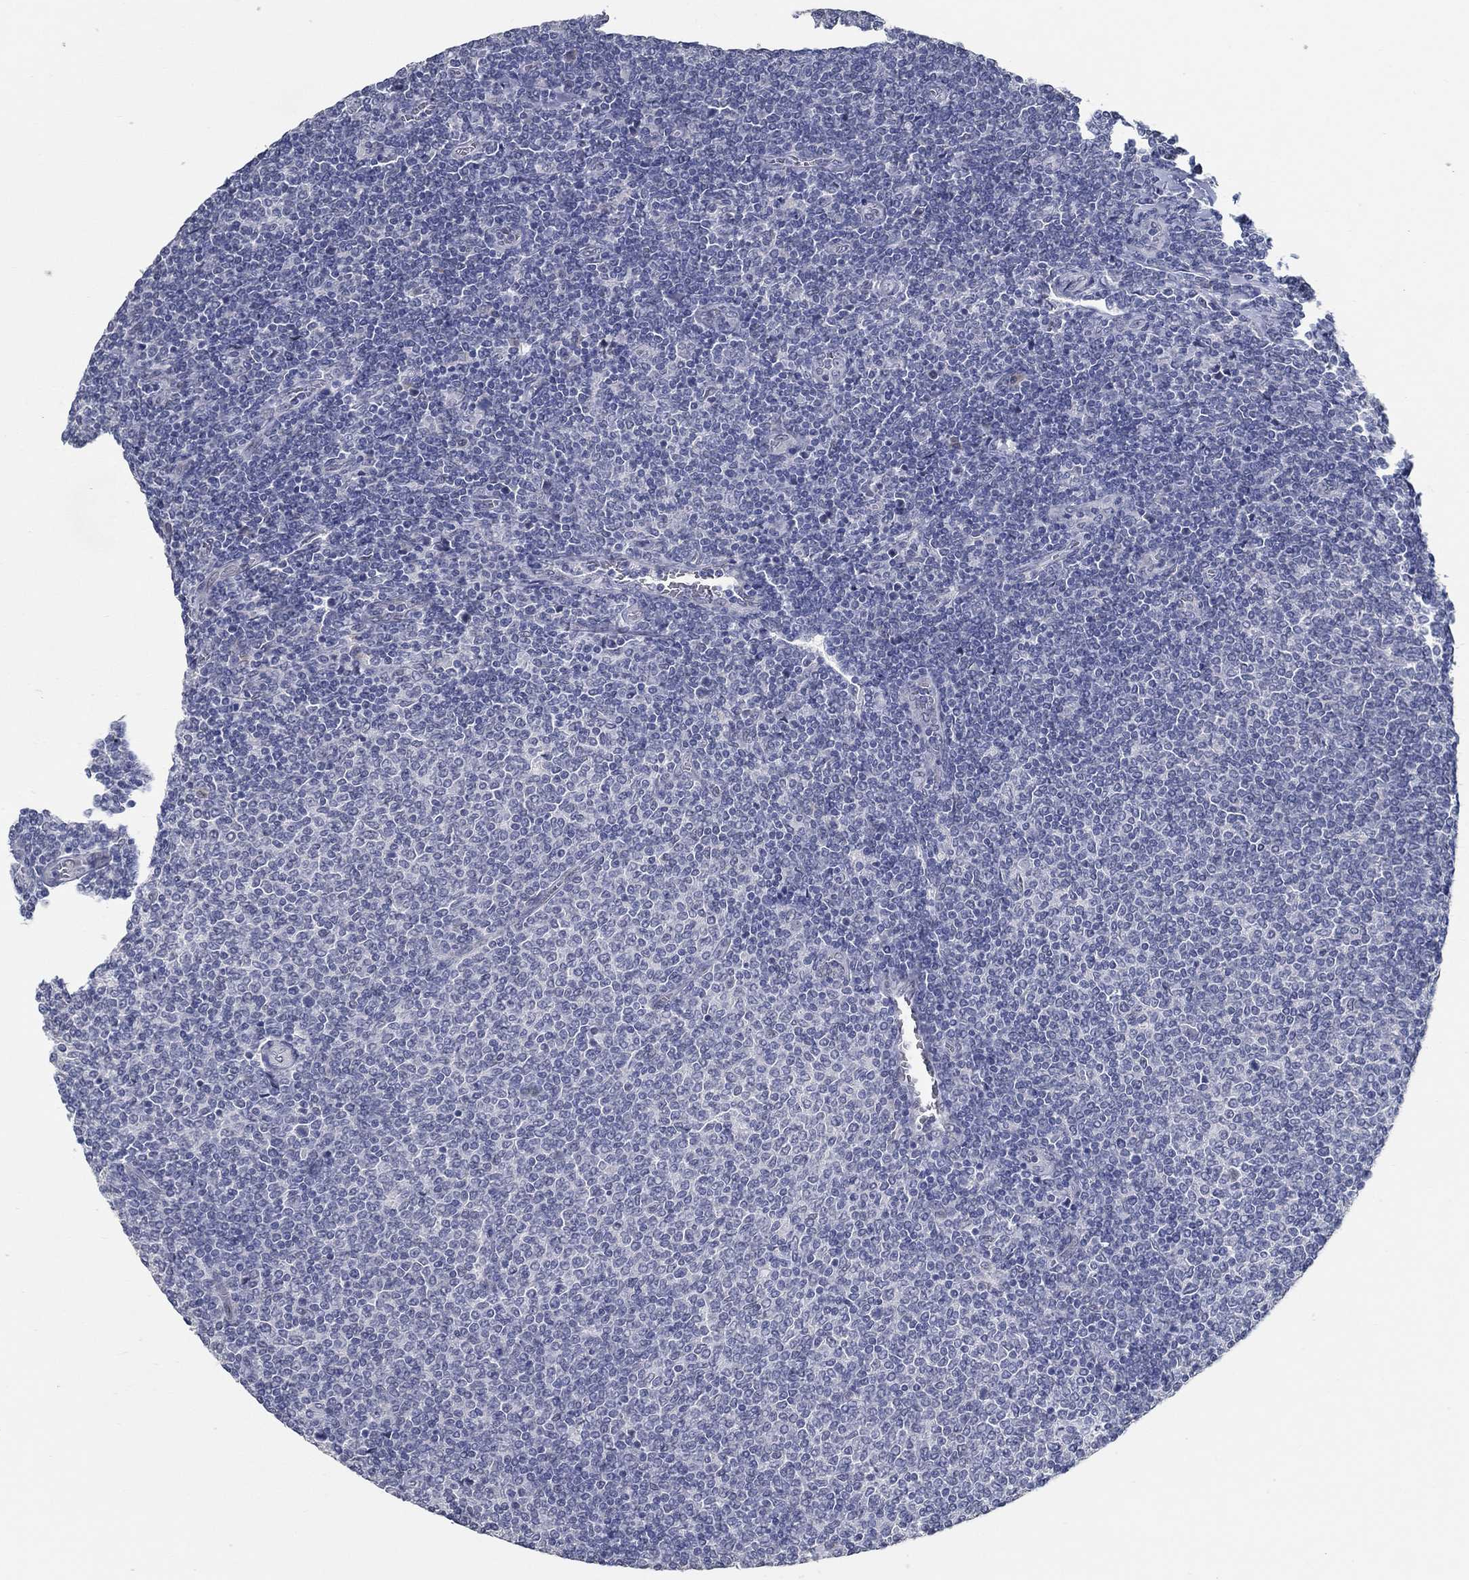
{"staining": {"intensity": "negative", "quantity": "none", "location": "none"}, "tissue": "lymphoma", "cell_type": "Tumor cells", "image_type": "cancer", "snomed": [{"axis": "morphology", "description": "Malignant lymphoma, non-Hodgkin's type, Low grade"}, {"axis": "topography", "description": "Lymph node"}], "caption": "IHC of human low-grade malignant lymphoma, non-Hodgkin's type exhibits no expression in tumor cells.", "gene": "NUP155", "patient": {"sex": "male", "age": 52}}